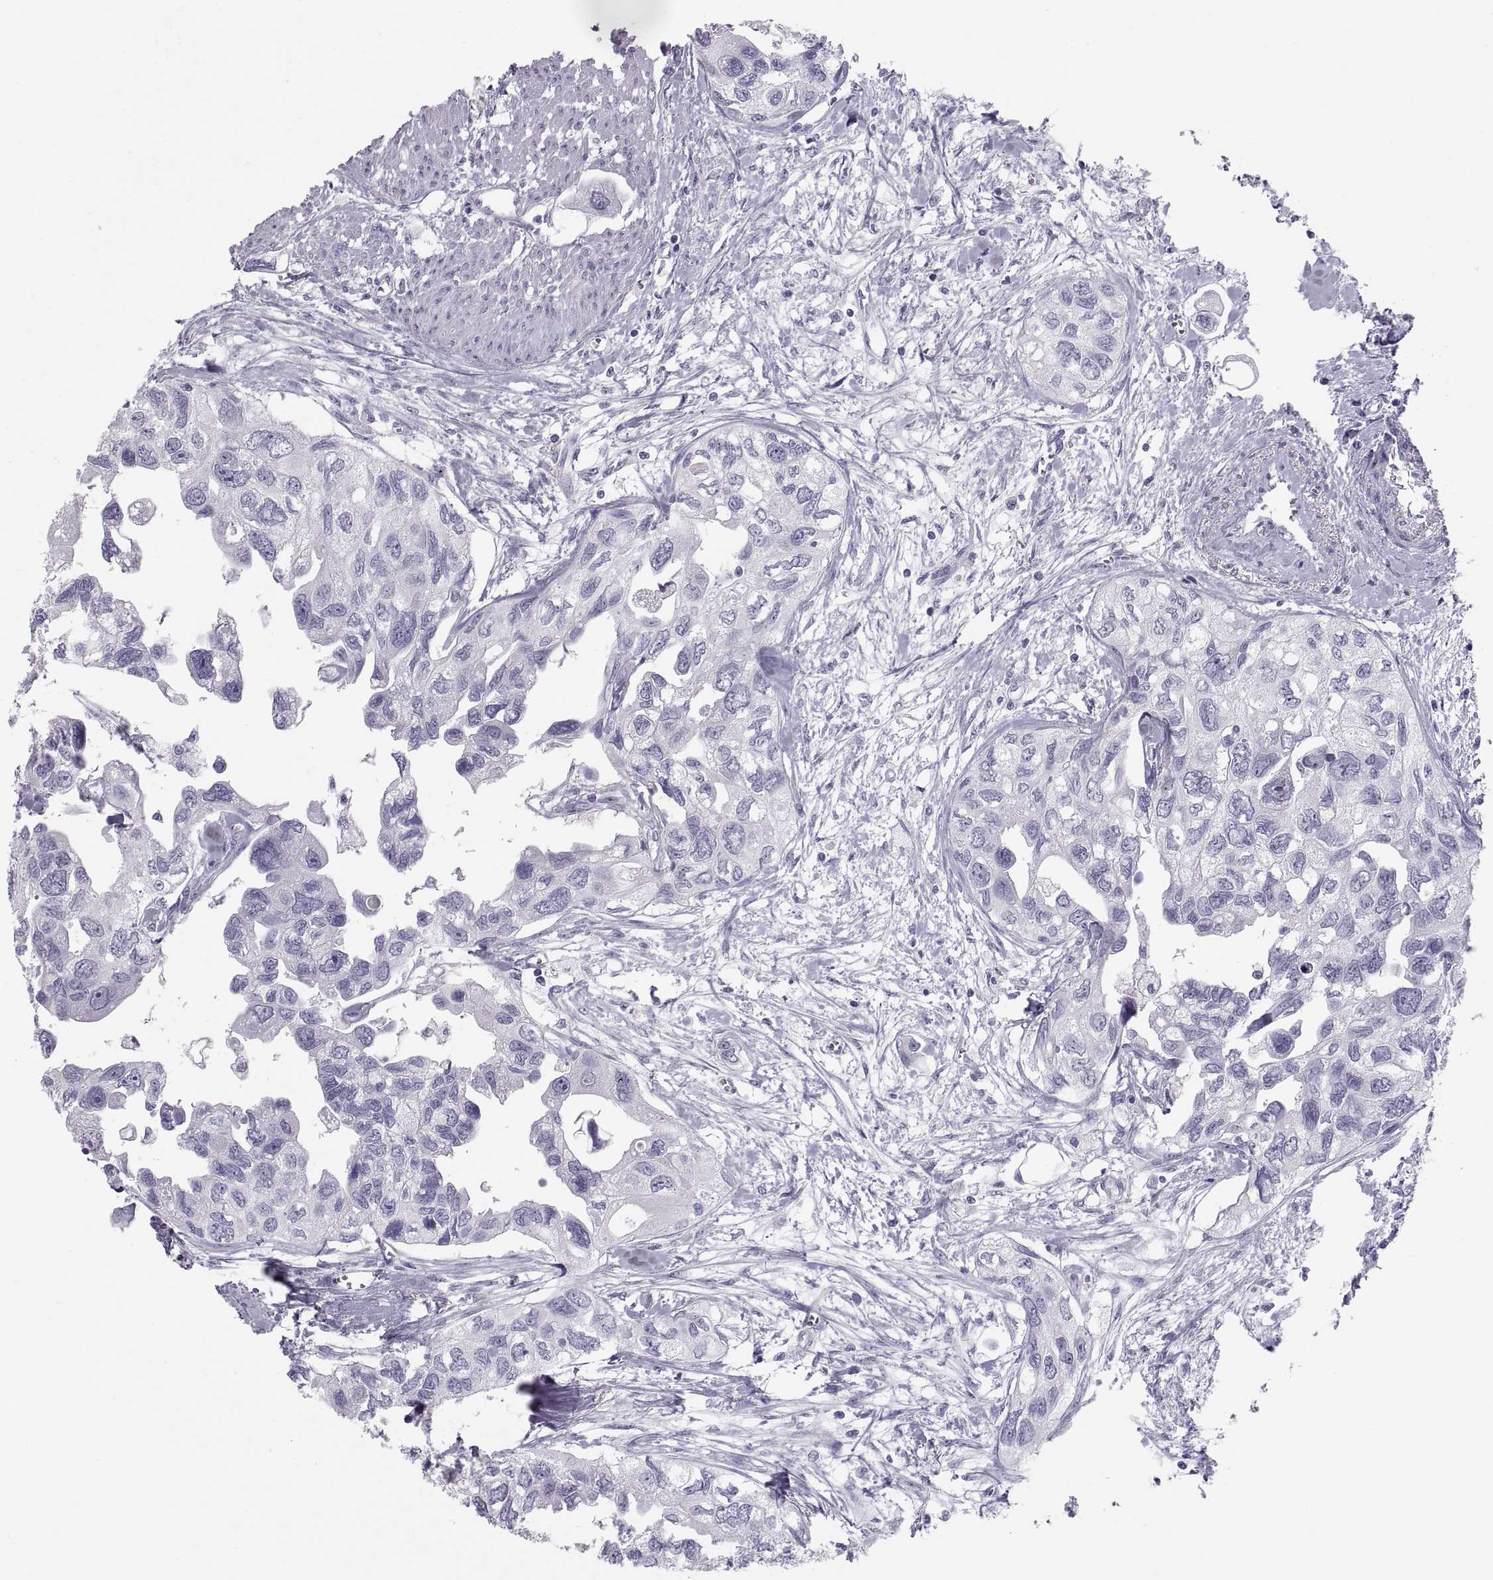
{"staining": {"intensity": "negative", "quantity": "none", "location": "none"}, "tissue": "urothelial cancer", "cell_type": "Tumor cells", "image_type": "cancer", "snomed": [{"axis": "morphology", "description": "Urothelial carcinoma, High grade"}, {"axis": "topography", "description": "Urinary bladder"}], "caption": "Immunohistochemistry (IHC) histopathology image of human high-grade urothelial carcinoma stained for a protein (brown), which displays no positivity in tumor cells.", "gene": "PAX2", "patient": {"sex": "male", "age": 59}}